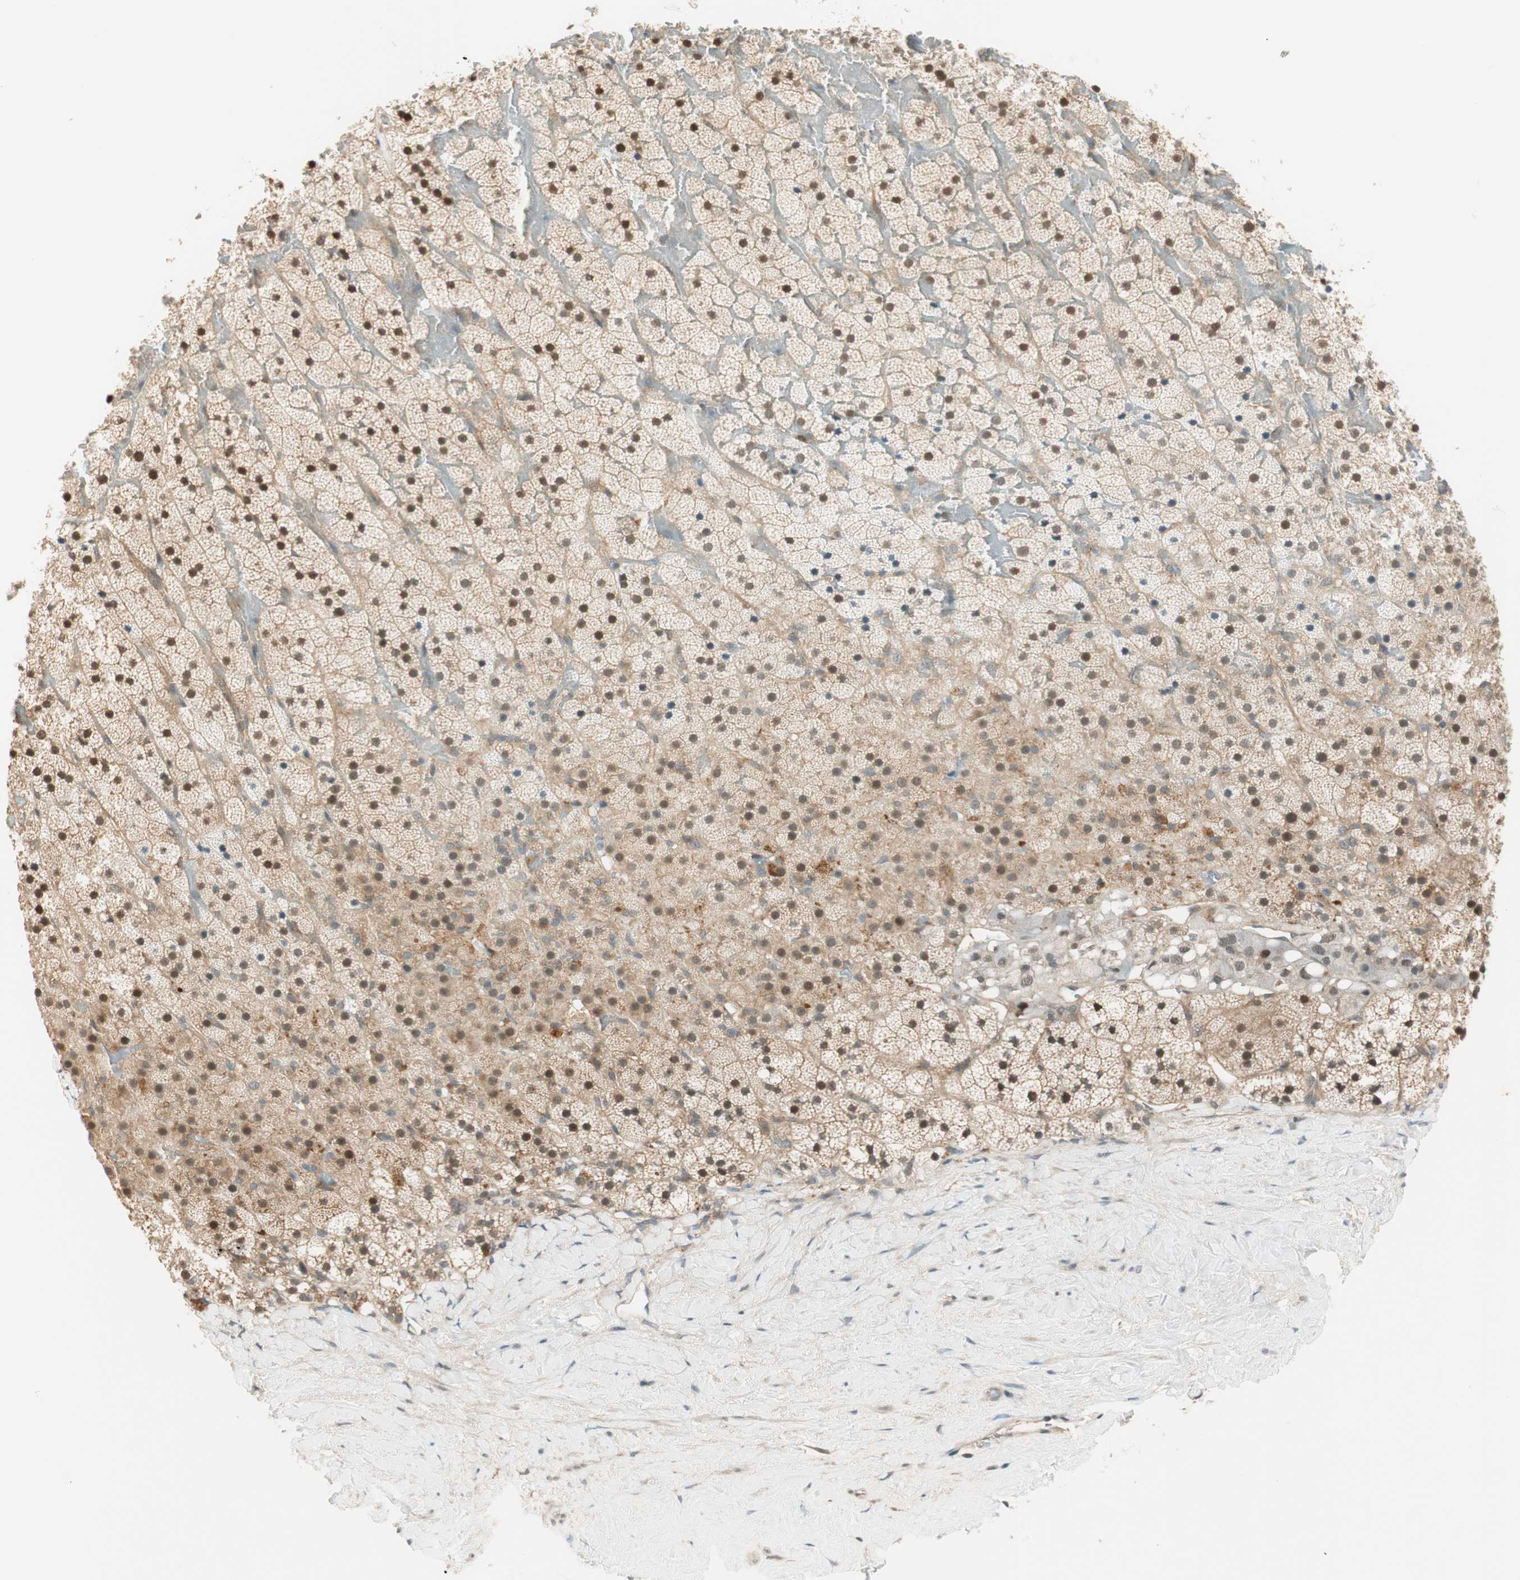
{"staining": {"intensity": "moderate", "quantity": ">75%", "location": "cytoplasmic/membranous,nuclear"}, "tissue": "adrenal gland", "cell_type": "Glandular cells", "image_type": "normal", "snomed": [{"axis": "morphology", "description": "Normal tissue, NOS"}, {"axis": "topography", "description": "Adrenal gland"}], "caption": "The histopathology image shows immunohistochemical staining of benign adrenal gland. There is moderate cytoplasmic/membranous,nuclear expression is appreciated in approximately >75% of glandular cells.", "gene": "PSMD8", "patient": {"sex": "male", "age": 35}}